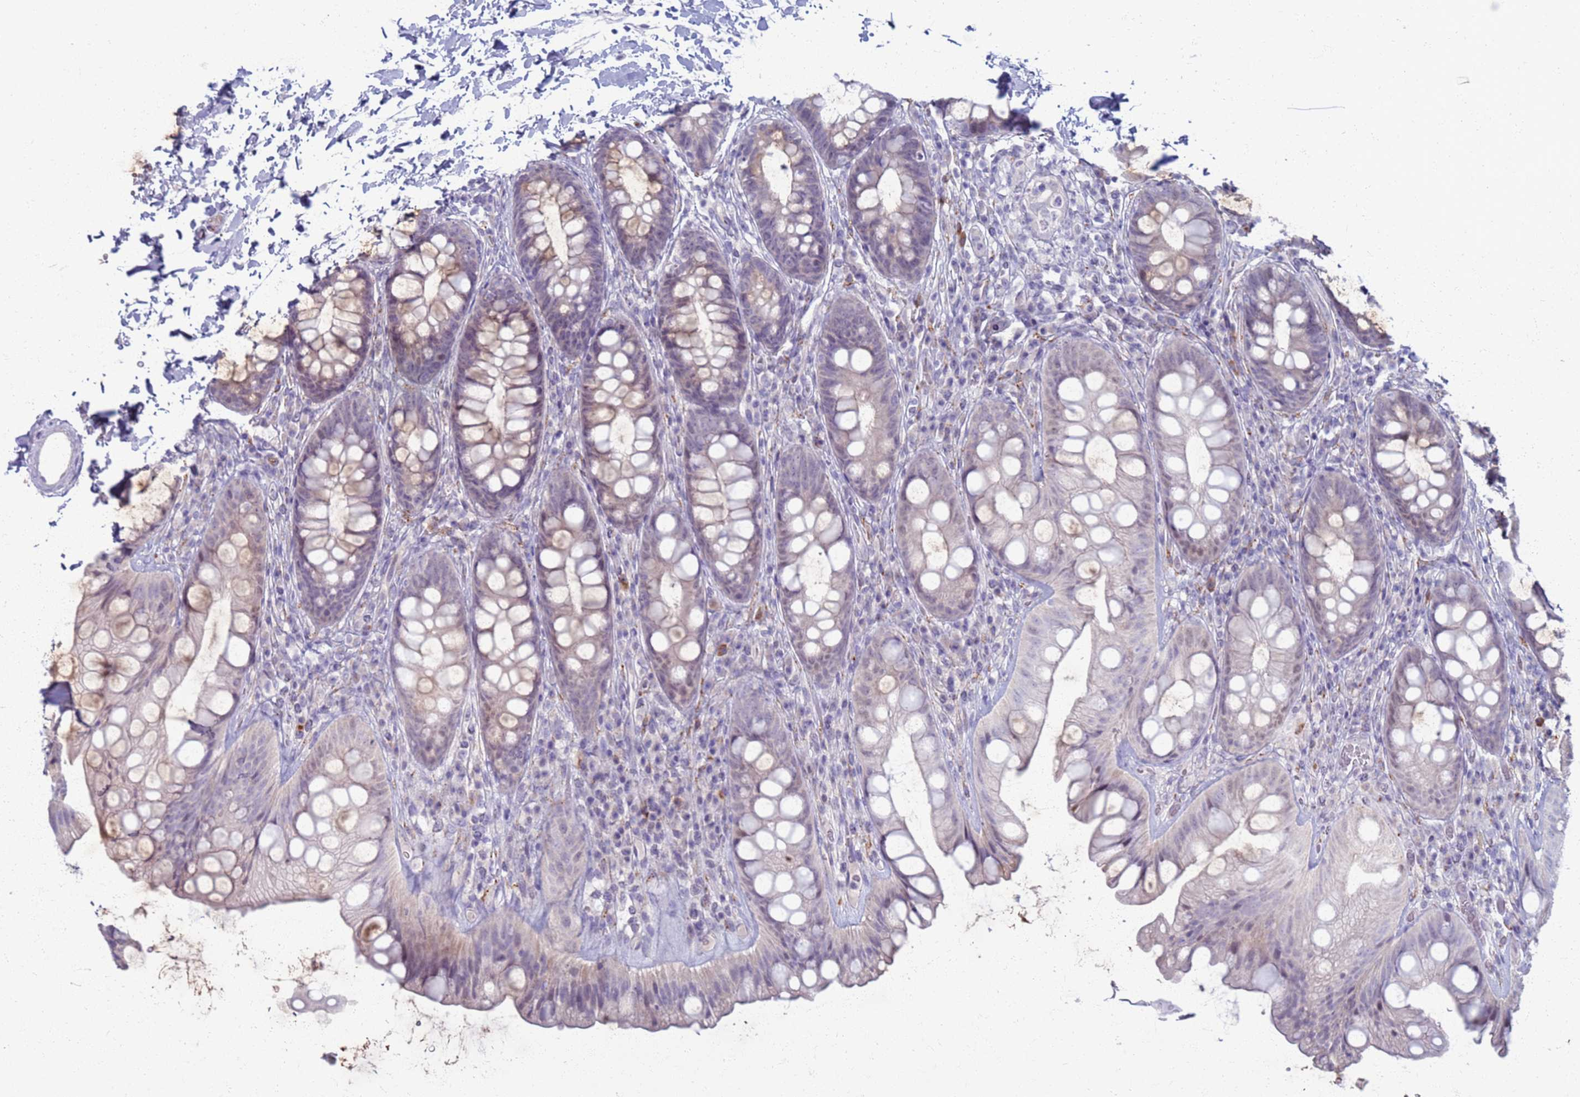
{"staining": {"intensity": "weak", "quantity": "<25%", "location": "cytoplasmic/membranous,nuclear"}, "tissue": "rectum", "cell_type": "Glandular cells", "image_type": "normal", "snomed": [{"axis": "morphology", "description": "Normal tissue, NOS"}, {"axis": "topography", "description": "Rectum"}], "caption": "This histopathology image is of benign rectum stained with IHC to label a protein in brown with the nuclei are counter-stained blue. There is no staining in glandular cells. (Stains: DAB (3,3'-diaminobenzidine) immunohistochemistry with hematoxylin counter stain, Microscopy: brightfield microscopy at high magnification).", "gene": "CLCA2", "patient": {"sex": "male", "age": 74}}